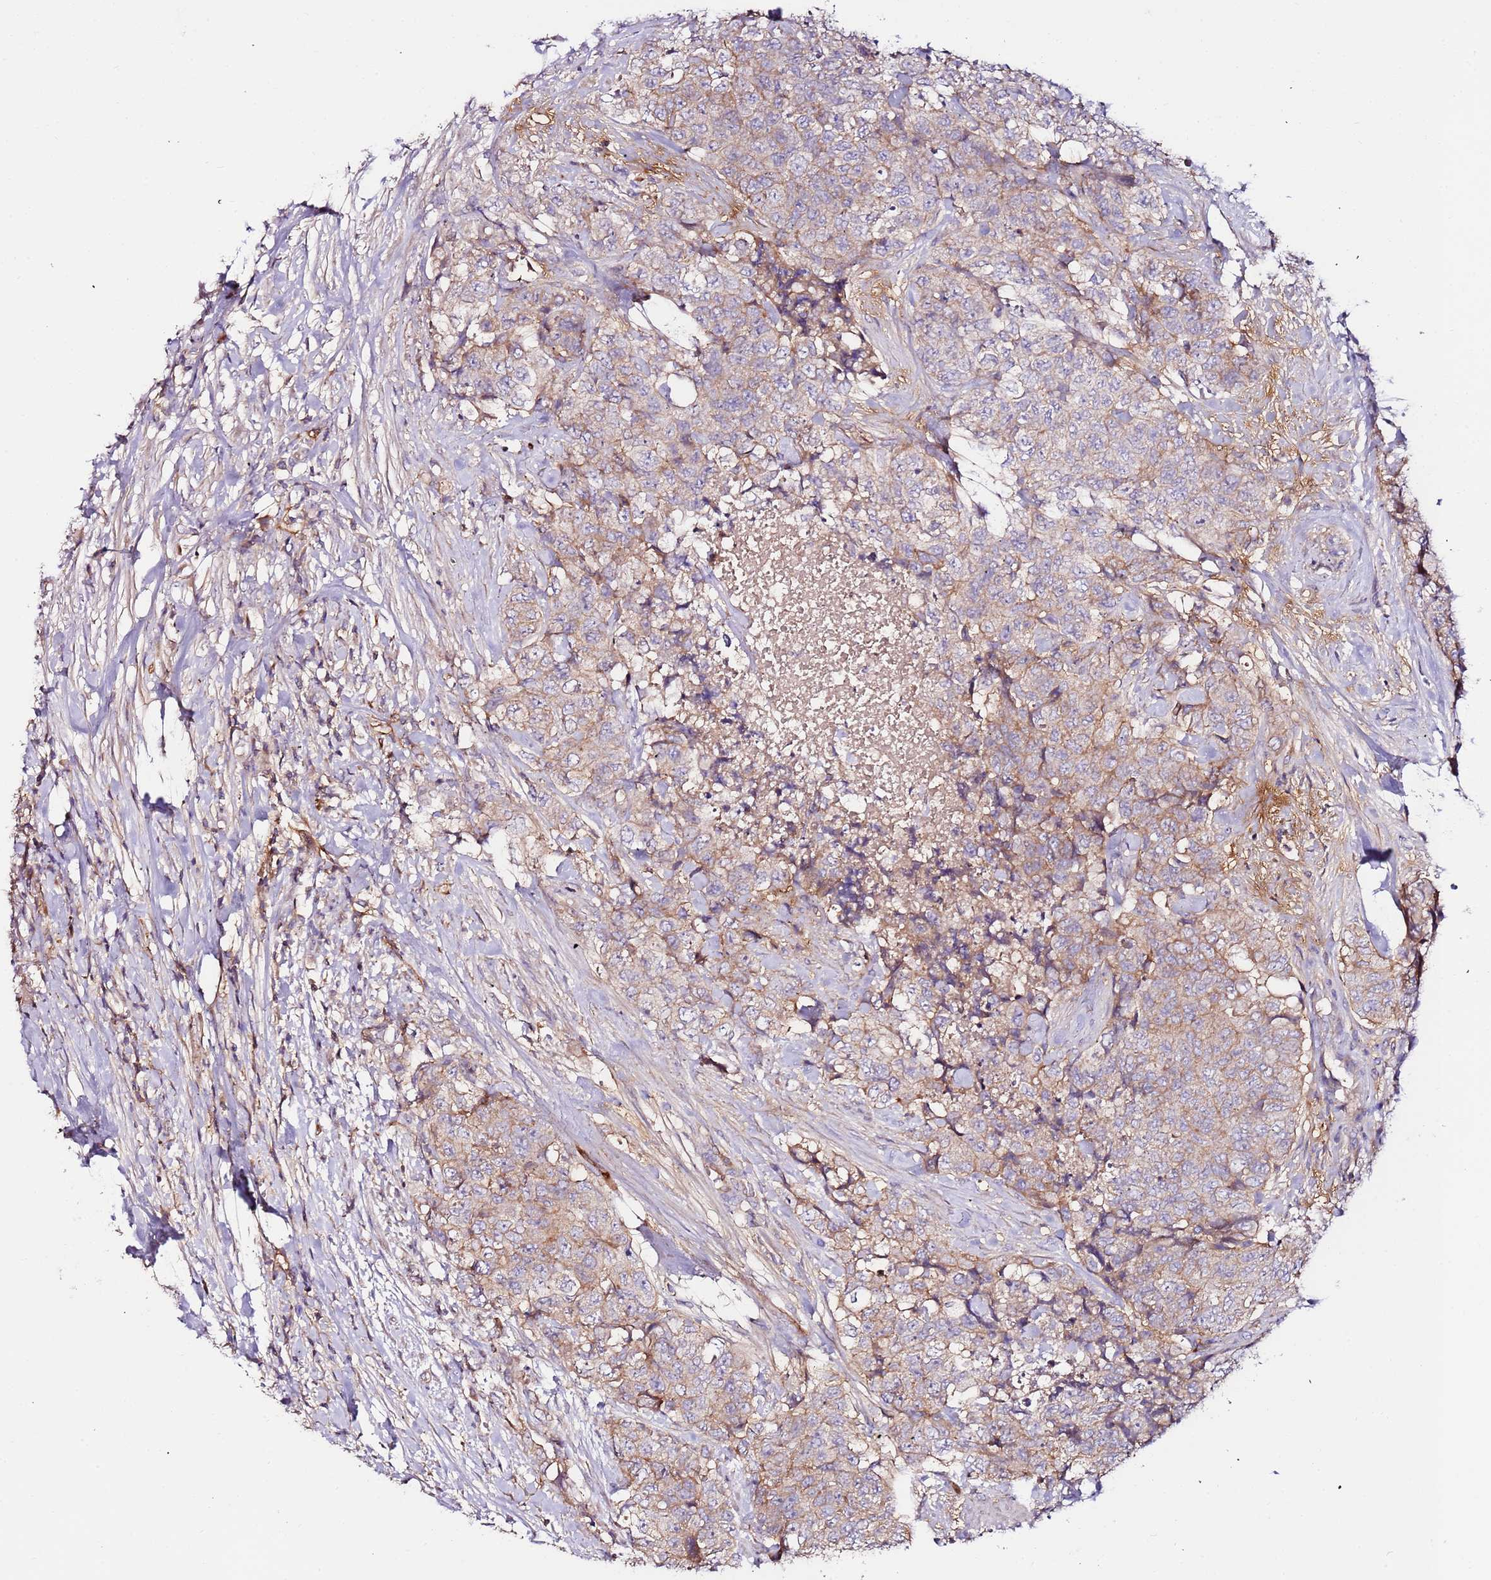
{"staining": {"intensity": "weak", "quantity": "25%-75%", "location": "cytoplasmic/membranous"}, "tissue": "urothelial cancer", "cell_type": "Tumor cells", "image_type": "cancer", "snomed": [{"axis": "morphology", "description": "Urothelial carcinoma, High grade"}, {"axis": "topography", "description": "Urinary bladder"}], "caption": "An IHC histopathology image of neoplastic tissue is shown. Protein staining in brown shows weak cytoplasmic/membranous positivity in urothelial cancer within tumor cells. The protein of interest is stained brown, and the nuclei are stained in blue (DAB IHC with brightfield microscopy, high magnification).", "gene": "FLVCR1", "patient": {"sex": "female", "age": 78}}